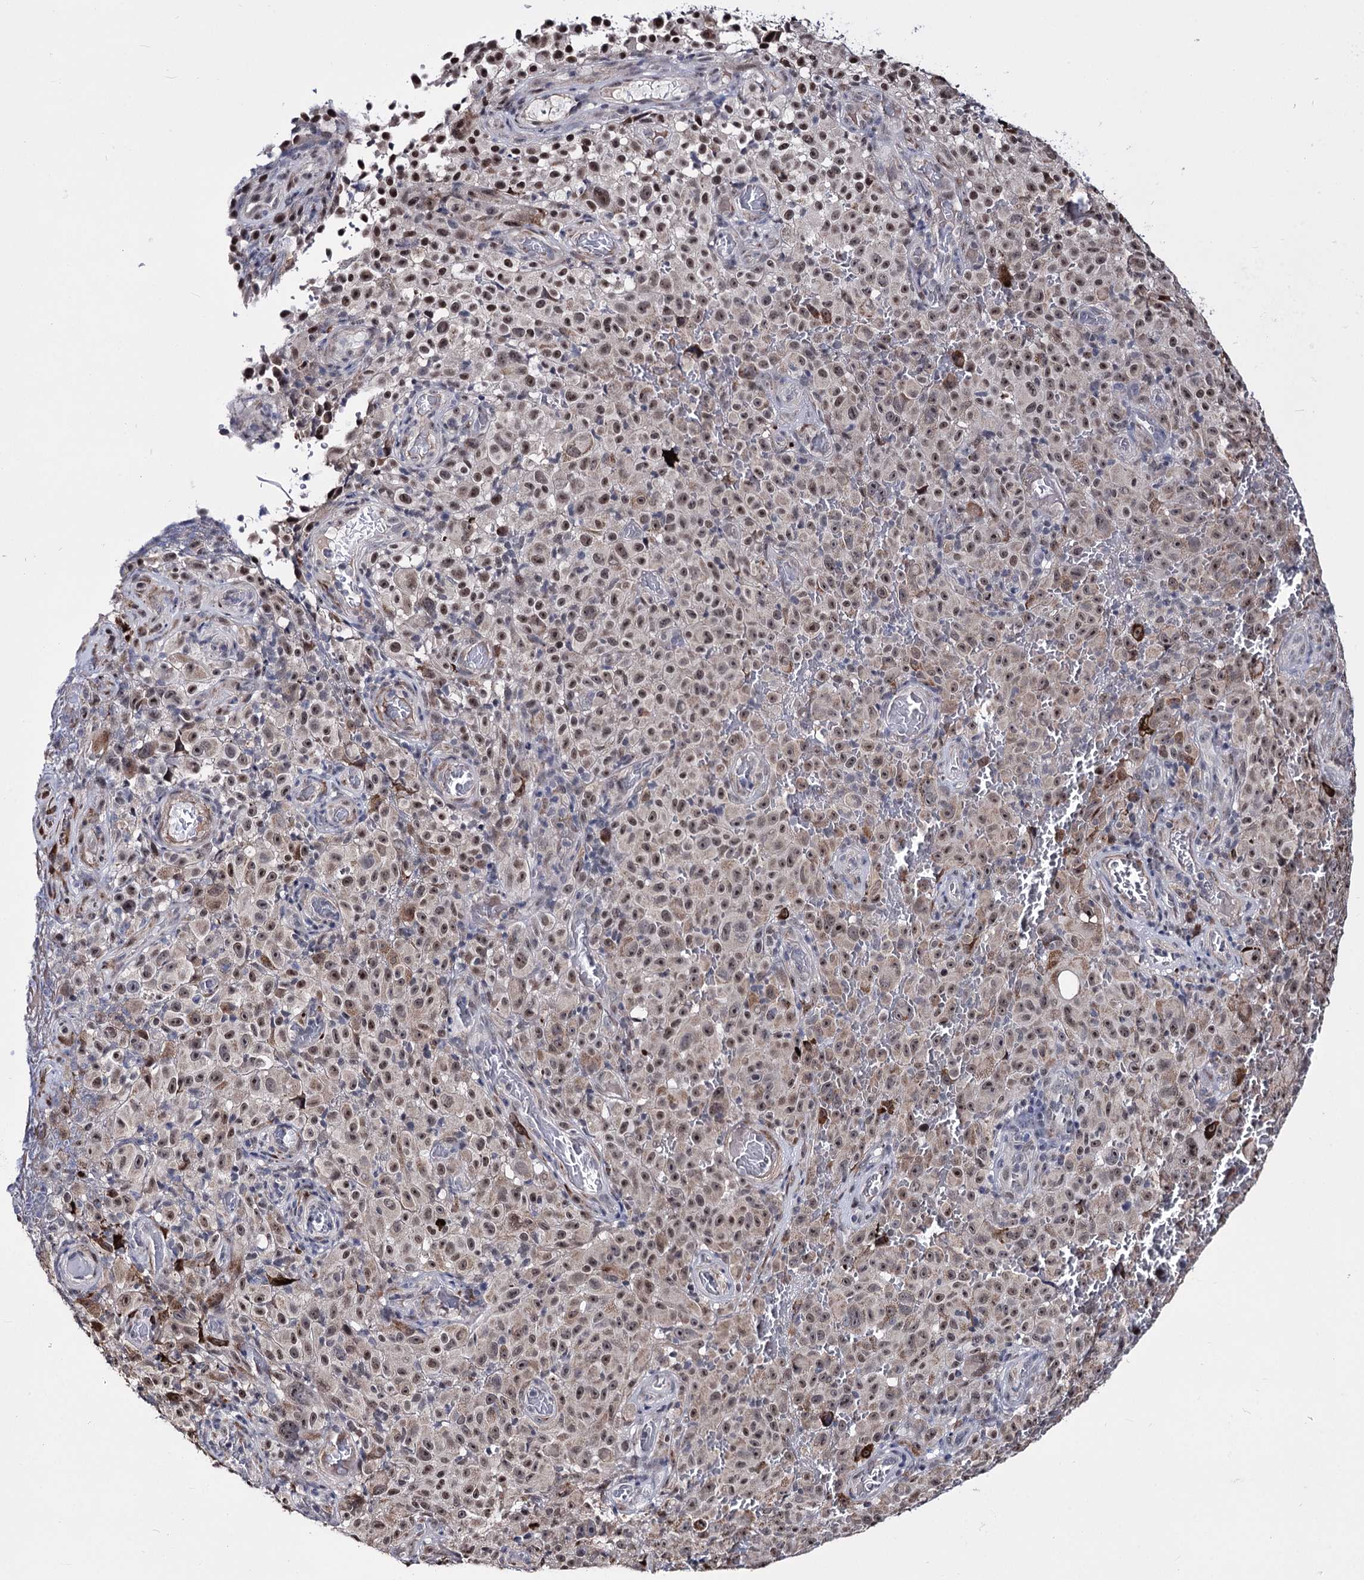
{"staining": {"intensity": "moderate", "quantity": "25%-75%", "location": "cytoplasmic/membranous,nuclear"}, "tissue": "melanoma", "cell_type": "Tumor cells", "image_type": "cancer", "snomed": [{"axis": "morphology", "description": "Malignant melanoma, NOS"}, {"axis": "topography", "description": "Skin"}], "caption": "Protein expression analysis of human melanoma reveals moderate cytoplasmic/membranous and nuclear expression in about 25%-75% of tumor cells.", "gene": "PPRC1", "patient": {"sex": "female", "age": 82}}